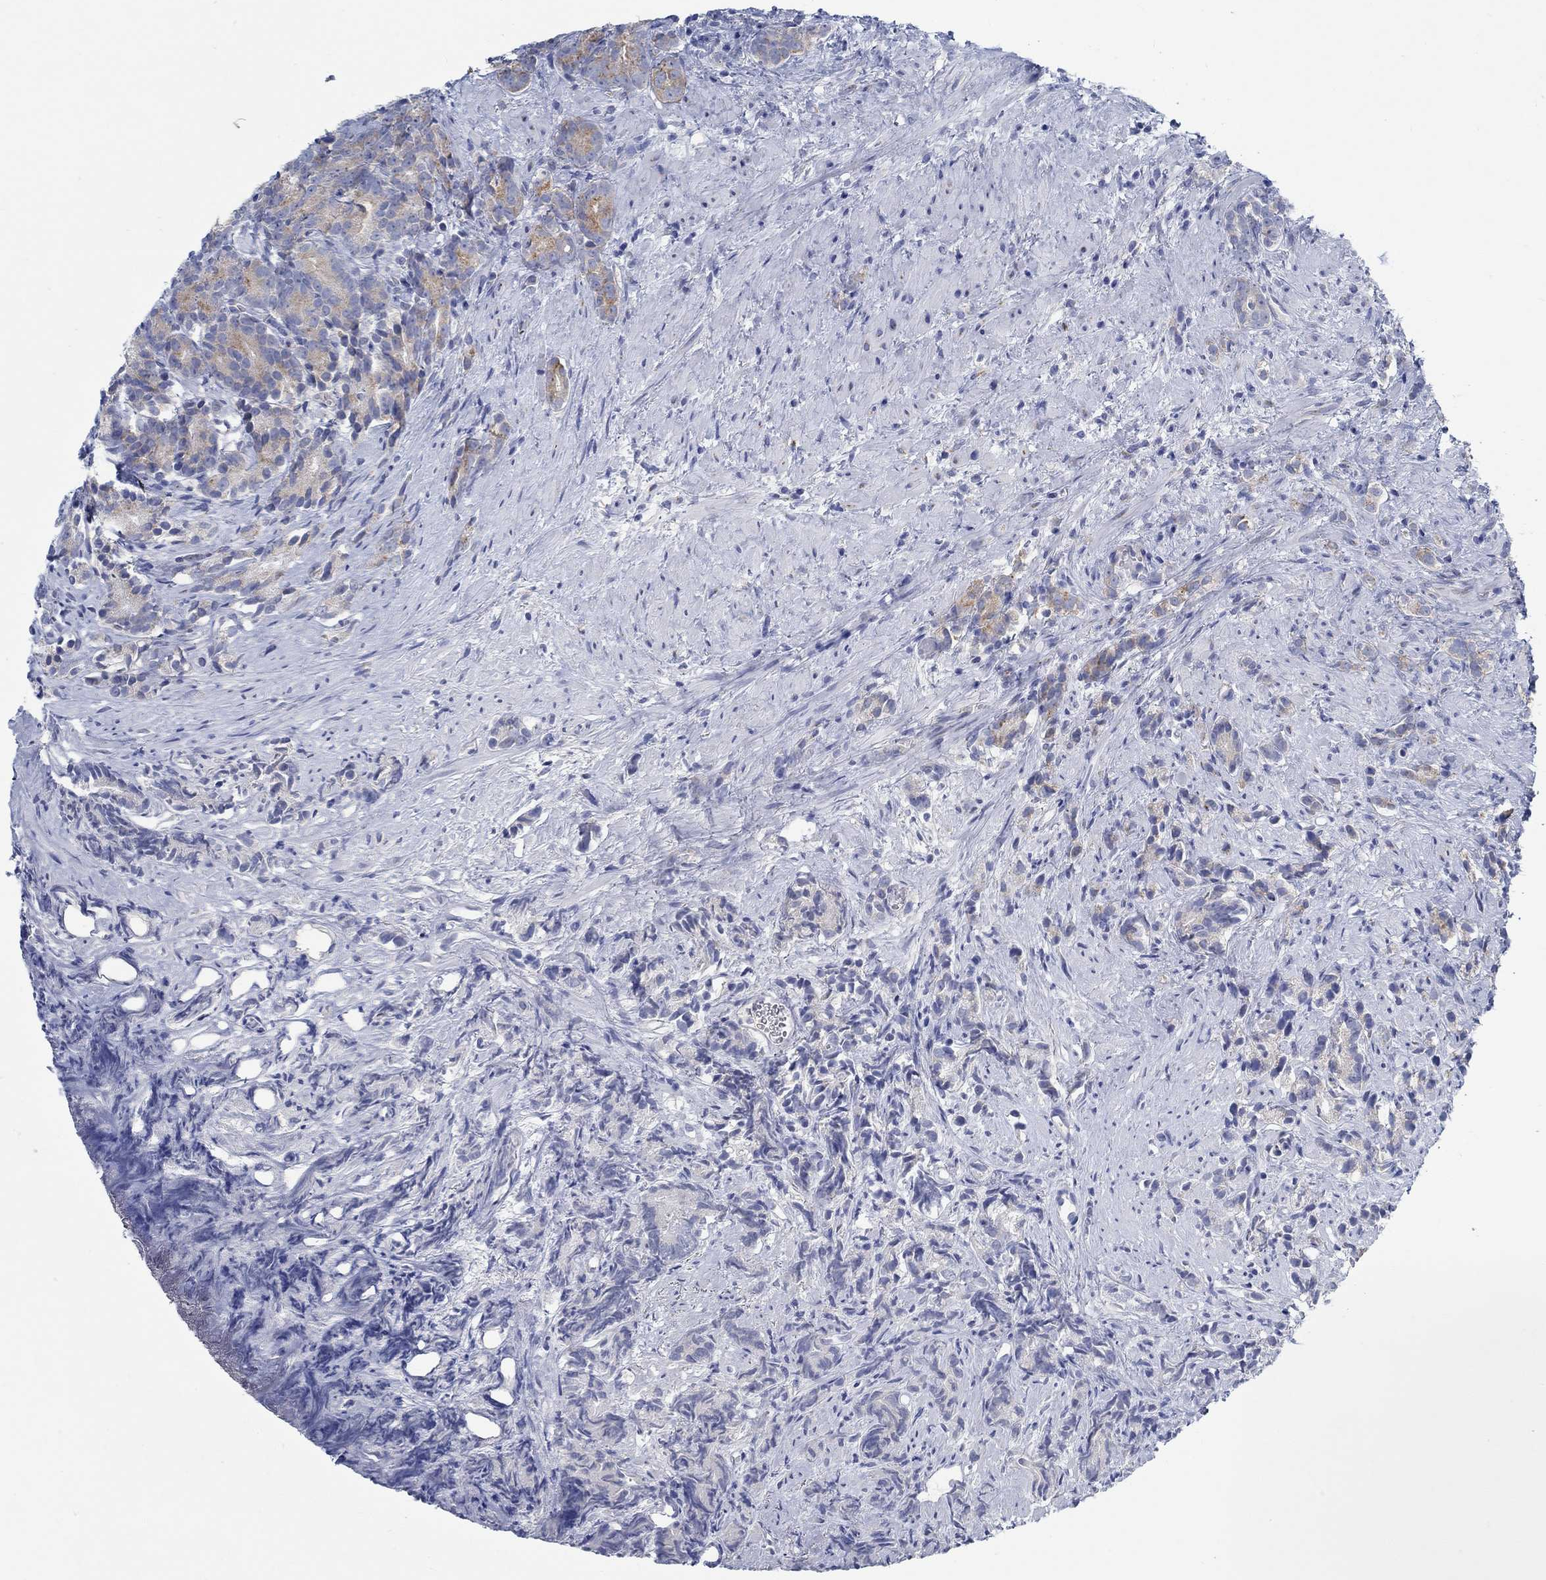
{"staining": {"intensity": "moderate", "quantity": "25%-75%", "location": "cytoplasmic/membranous"}, "tissue": "prostate cancer", "cell_type": "Tumor cells", "image_type": "cancer", "snomed": [{"axis": "morphology", "description": "Adenocarcinoma, High grade"}, {"axis": "topography", "description": "Prostate"}], "caption": "Immunohistochemical staining of prostate cancer (high-grade adenocarcinoma) demonstrates medium levels of moderate cytoplasmic/membranous staining in approximately 25%-75% of tumor cells.", "gene": "TEKT4", "patient": {"sex": "male", "age": 90}}